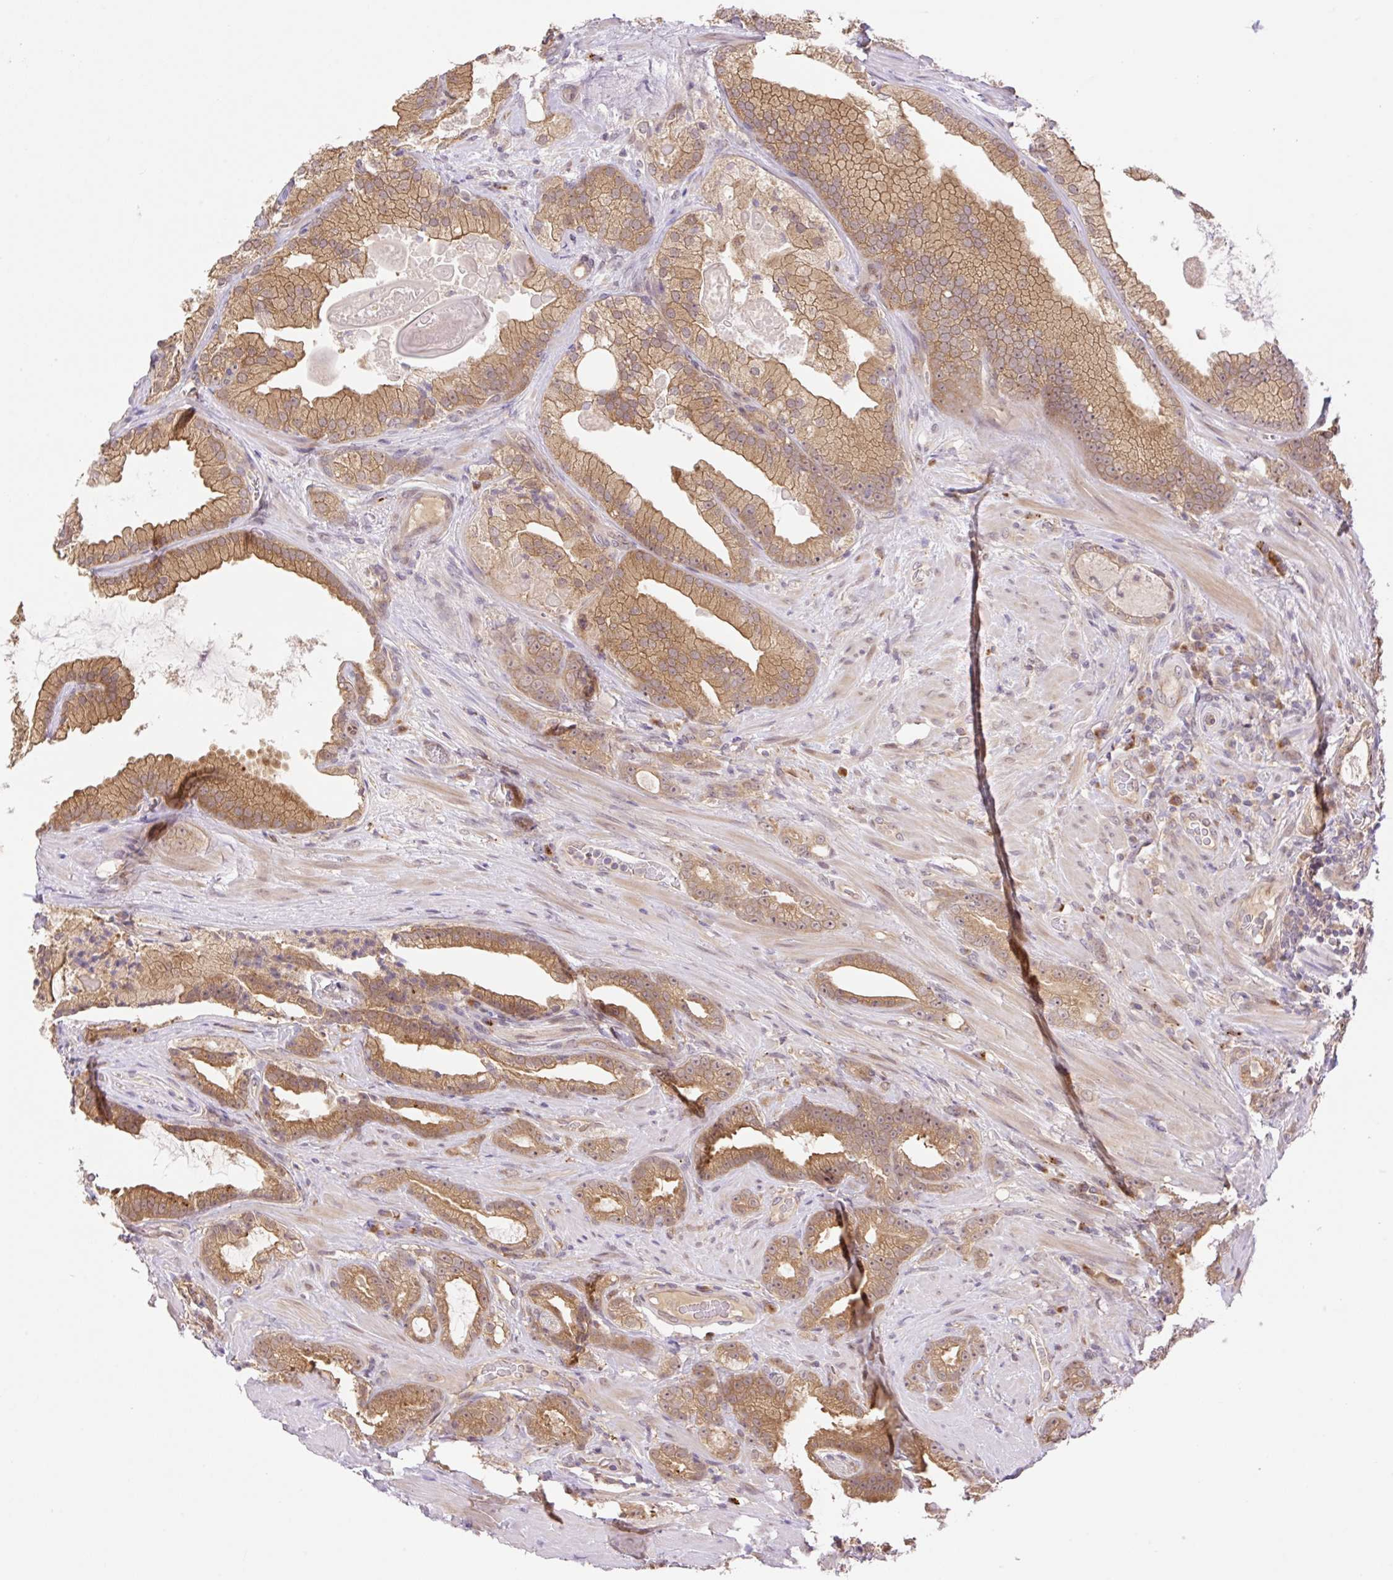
{"staining": {"intensity": "moderate", "quantity": ">75%", "location": "cytoplasmic/membranous"}, "tissue": "prostate cancer", "cell_type": "Tumor cells", "image_type": "cancer", "snomed": [{"axis": "morphology", "description": "Adenocarcinoma, High grade"}, {"axis": "topography", "description": "Prostate"}], "caption": "Immunohistochemical staining of prostate adenocarcinoma (high-grade) exhibits moderate cytoplasmic/membranous protein staining in approximately >75% of tumor cells.", "gene": "VPS25", "patient": {"sex": "male", "age": 68}}